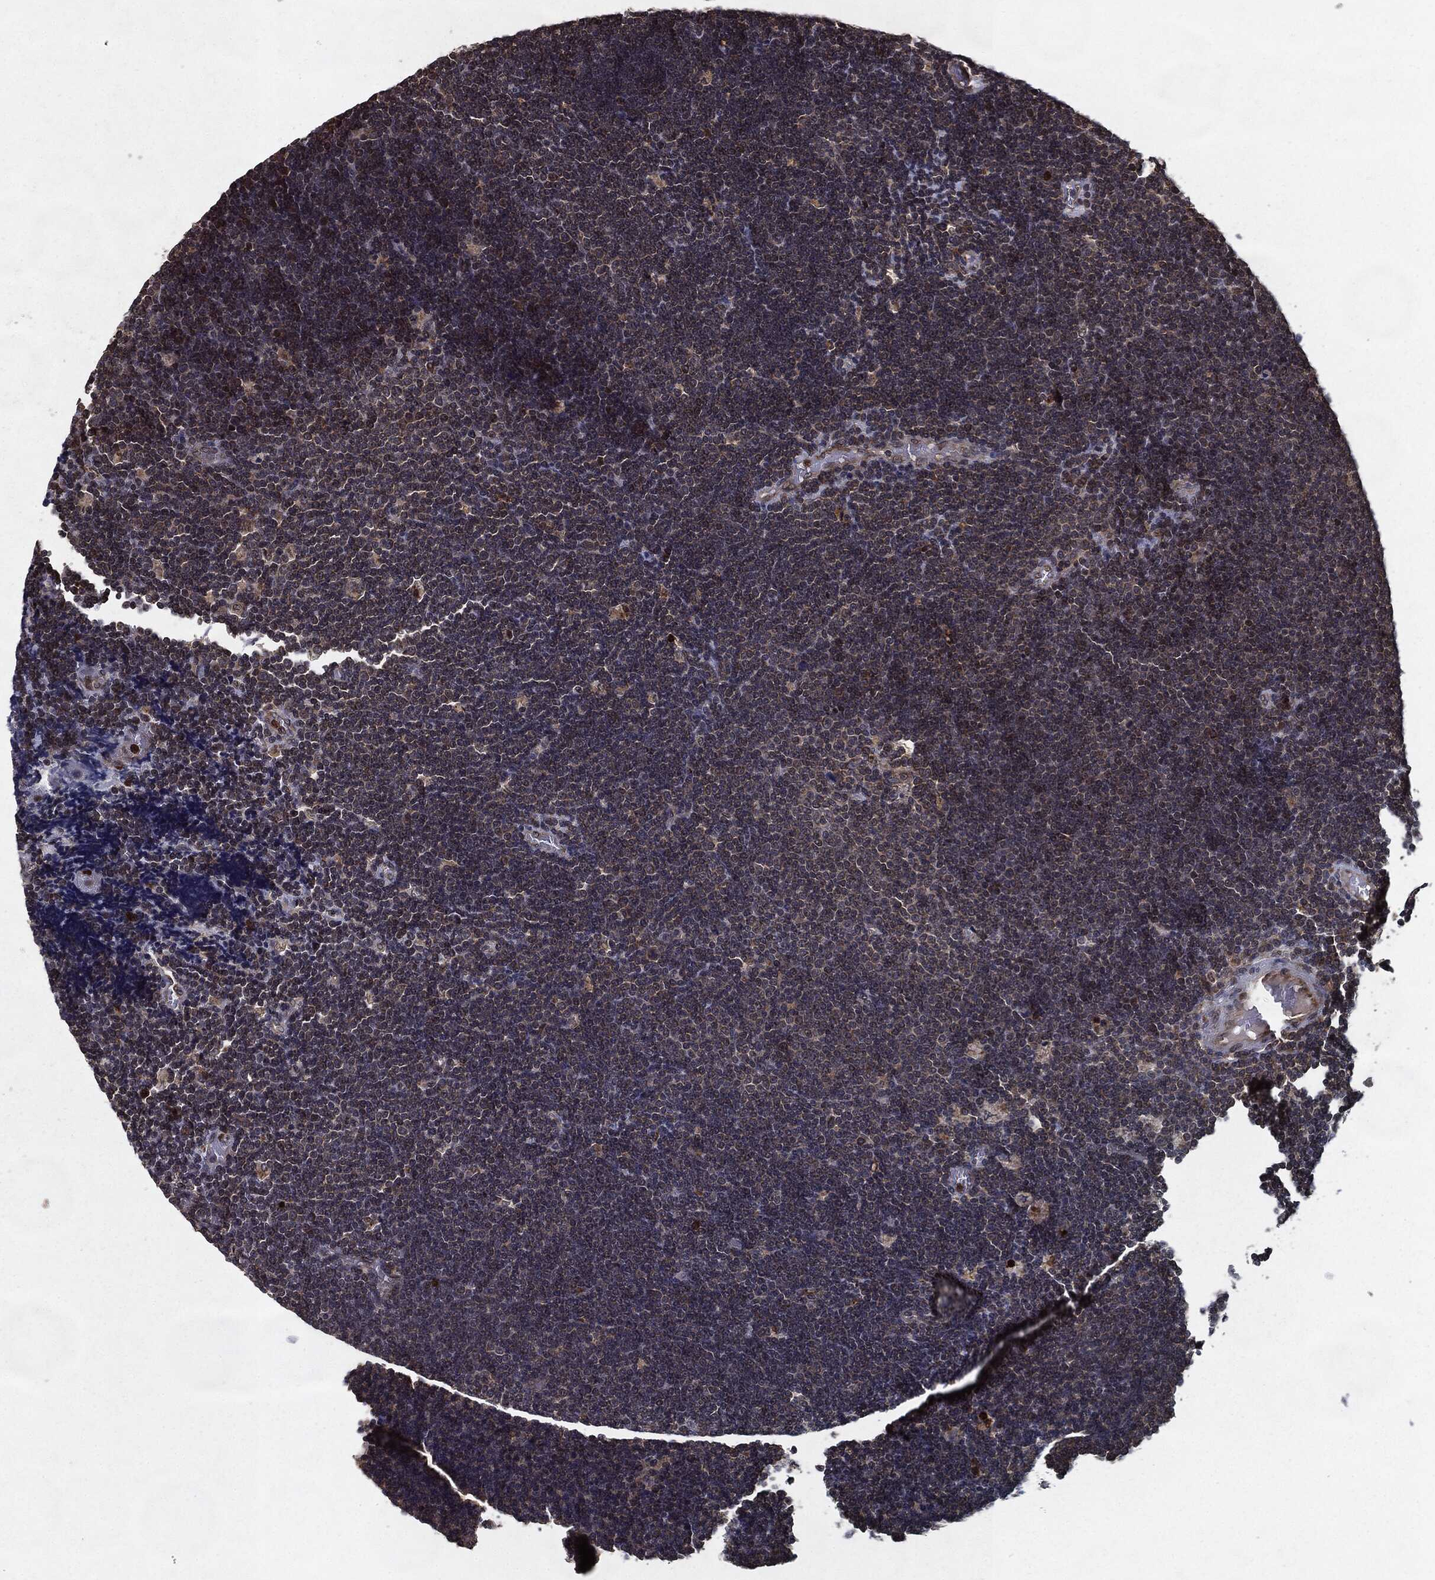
{"staining": {"intensity": "negative", "quantity": "none", "location": "none"}, "tissue": "lymphoma", "cell_type": "Tumor cells", "image_type": "cancer", "snomed": [{"axis": "morphology", "description": "Malignant lymphoma, non-Hodgkin's type, Low grade"}, {"axis": "topography", "description": "Brain"}], "caption": "Human lymphoma stained for a protein using immunohistochemistry demonstrates no staining in tumor cells.", "gene": "HDAC5", "patient": {"sex": "female", "age": 66}}